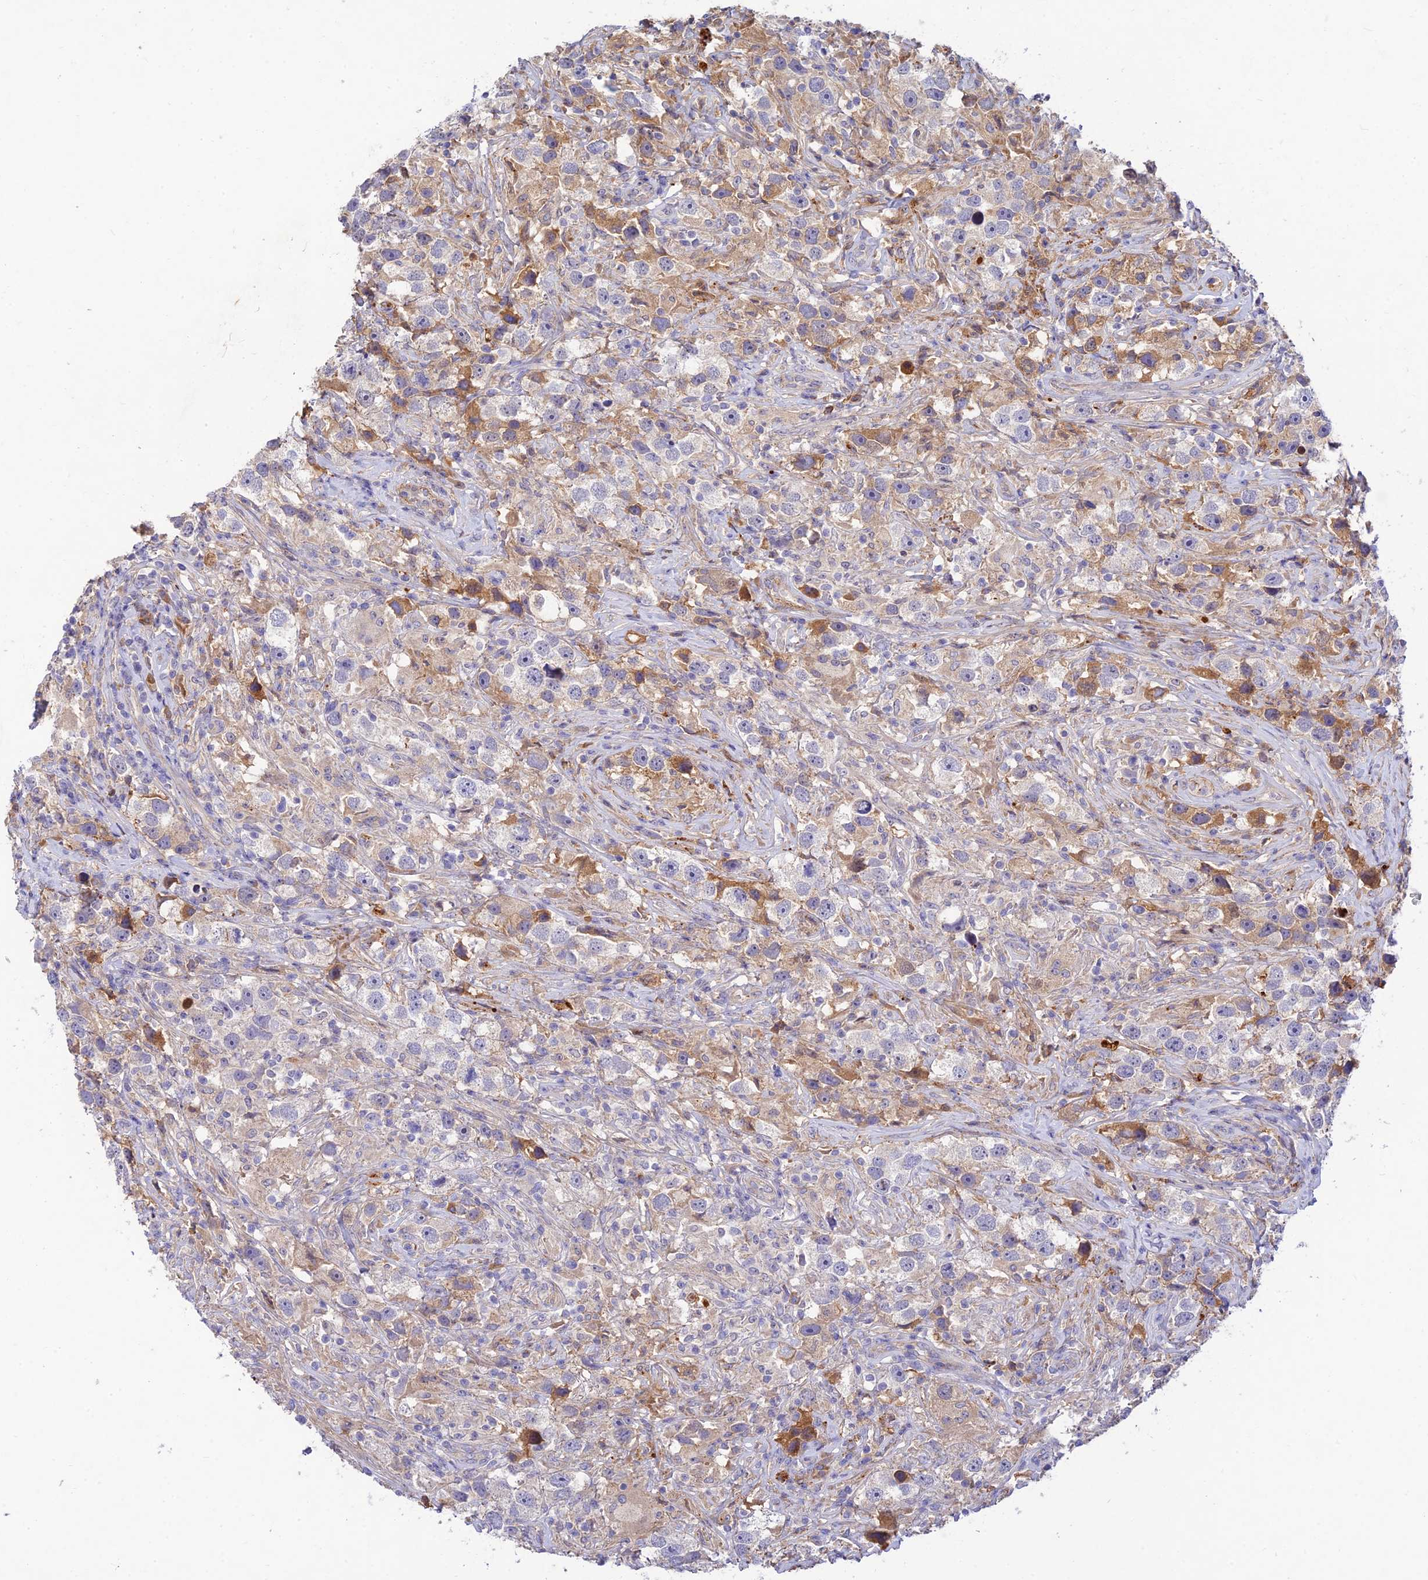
{"staining": {"intensity": "negative", "quantity": "none", "location": "none"}, "tissue": "testis cancer", "cell_type": "Tumor cells", "image_type": "cancer", "snomed": [{"axis": "morphology", "description": "Seminoma, NOS"}, {"axis": "topography", "description": "Testis"}], "caption": "High magnification brightfield microscopy of seminoma (testis) stained with DAB (3,3'-diaminobenzidine) (brown) and counterstained with hematoxylin (blue): tumor cells show no significant staining.", "gene": "ACSM5", "patient": {"sex": "male", "age": 49}}